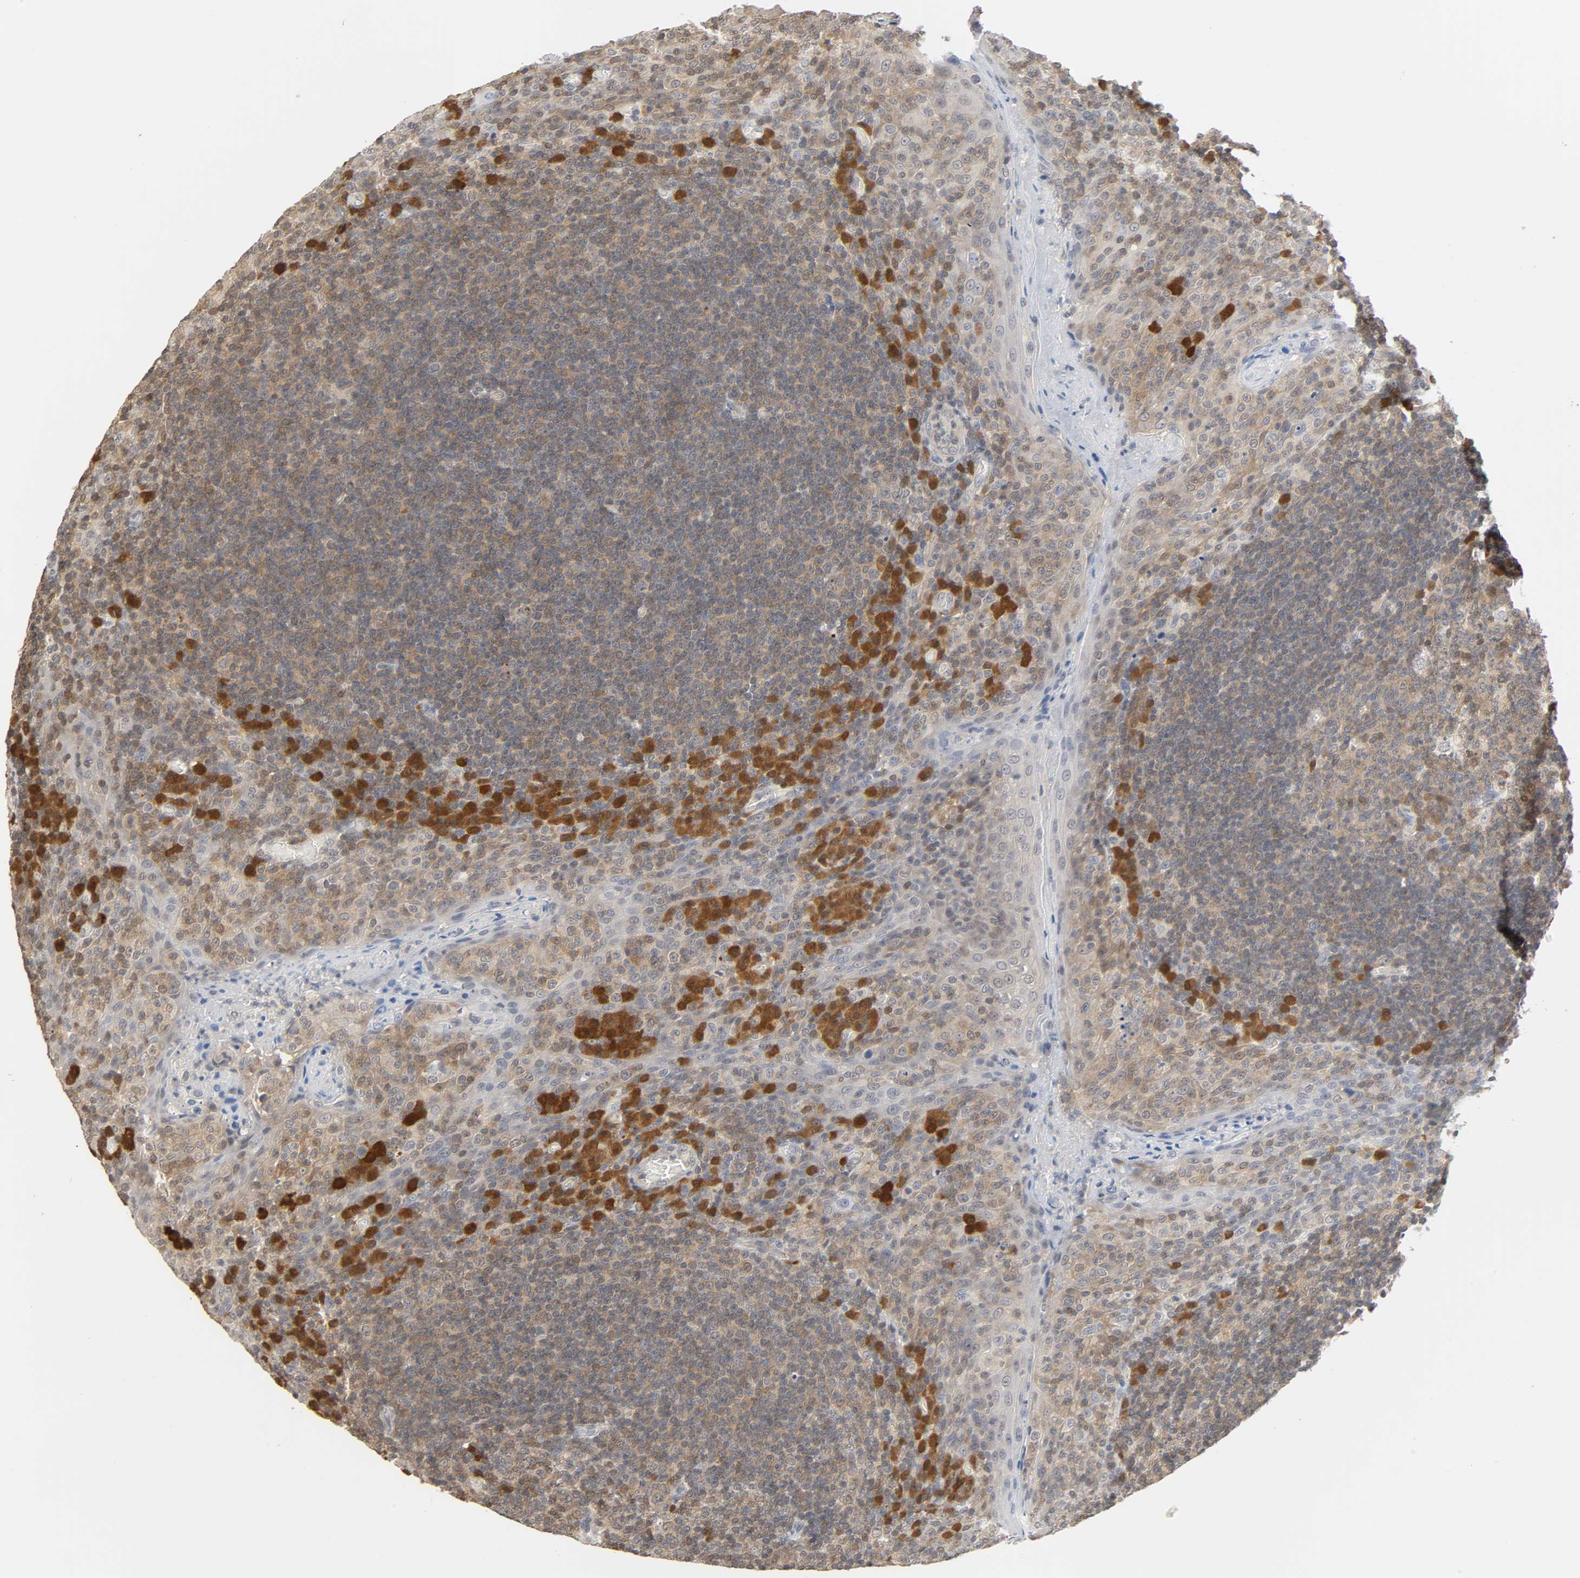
{"staining": {"intensity": "strong", "quantity": "<25%", "location": "cytoplasmic/membranous,nuclear"}, "tissue": "tonsil", "cell_type": "Germinal center cells", "image_type": "normal", "snomed": [{"axis": "morphology", "description": "Normal tissue, NOS"}, {"axis": "topography", "description": "Tonsil"}], "caption": "Tonsil stained with a brown dye shows strong cytoplasmic/membranous,nuclear positive positivity in about <25% of germinal center cells.", "gene": "MIF", "patient": {"sex": "male", "age": 17}}